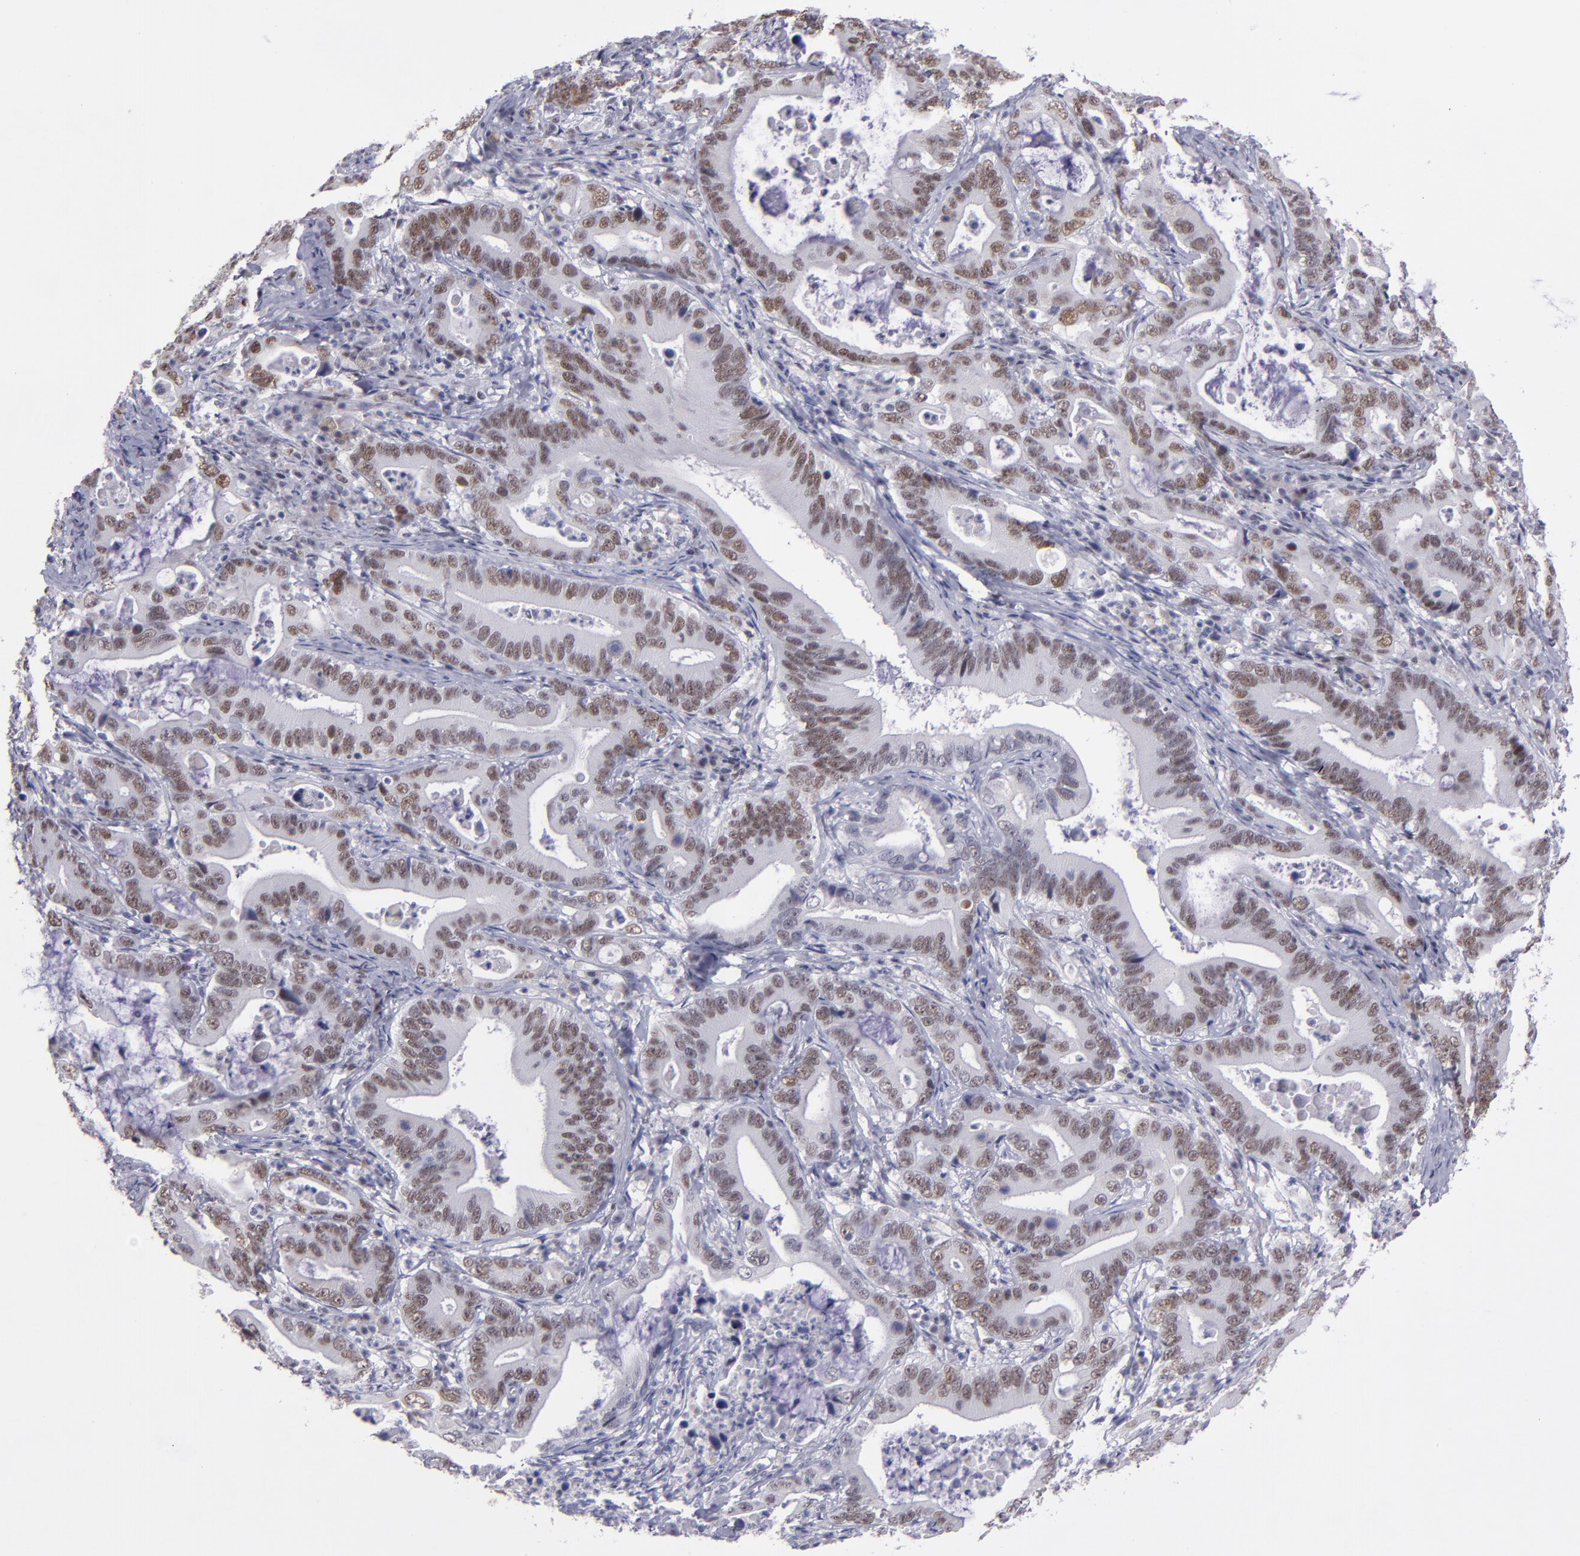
{"staining": {"intensity": "moderate", "quantity": ">75%", "location": "nuclear"}, "tissue": "stomach cancer", "cell_type": "Tumor cells", "image_type": "cancer", "snomed": [{"axis": "morphology", "description": "Adenocarcinoma, NOS"}, {"axis": "topography", "description": "Stomach, upper"}], "caption": "This histopathology image displays immunohistochemistry (IHC) staining of stomach cancer (adenocarcinoma), with medium moderate nuclear staining in about >75% of tumor cells.", "gene": "OTUB2", "patient": {"sex": "male", "age": 63}}